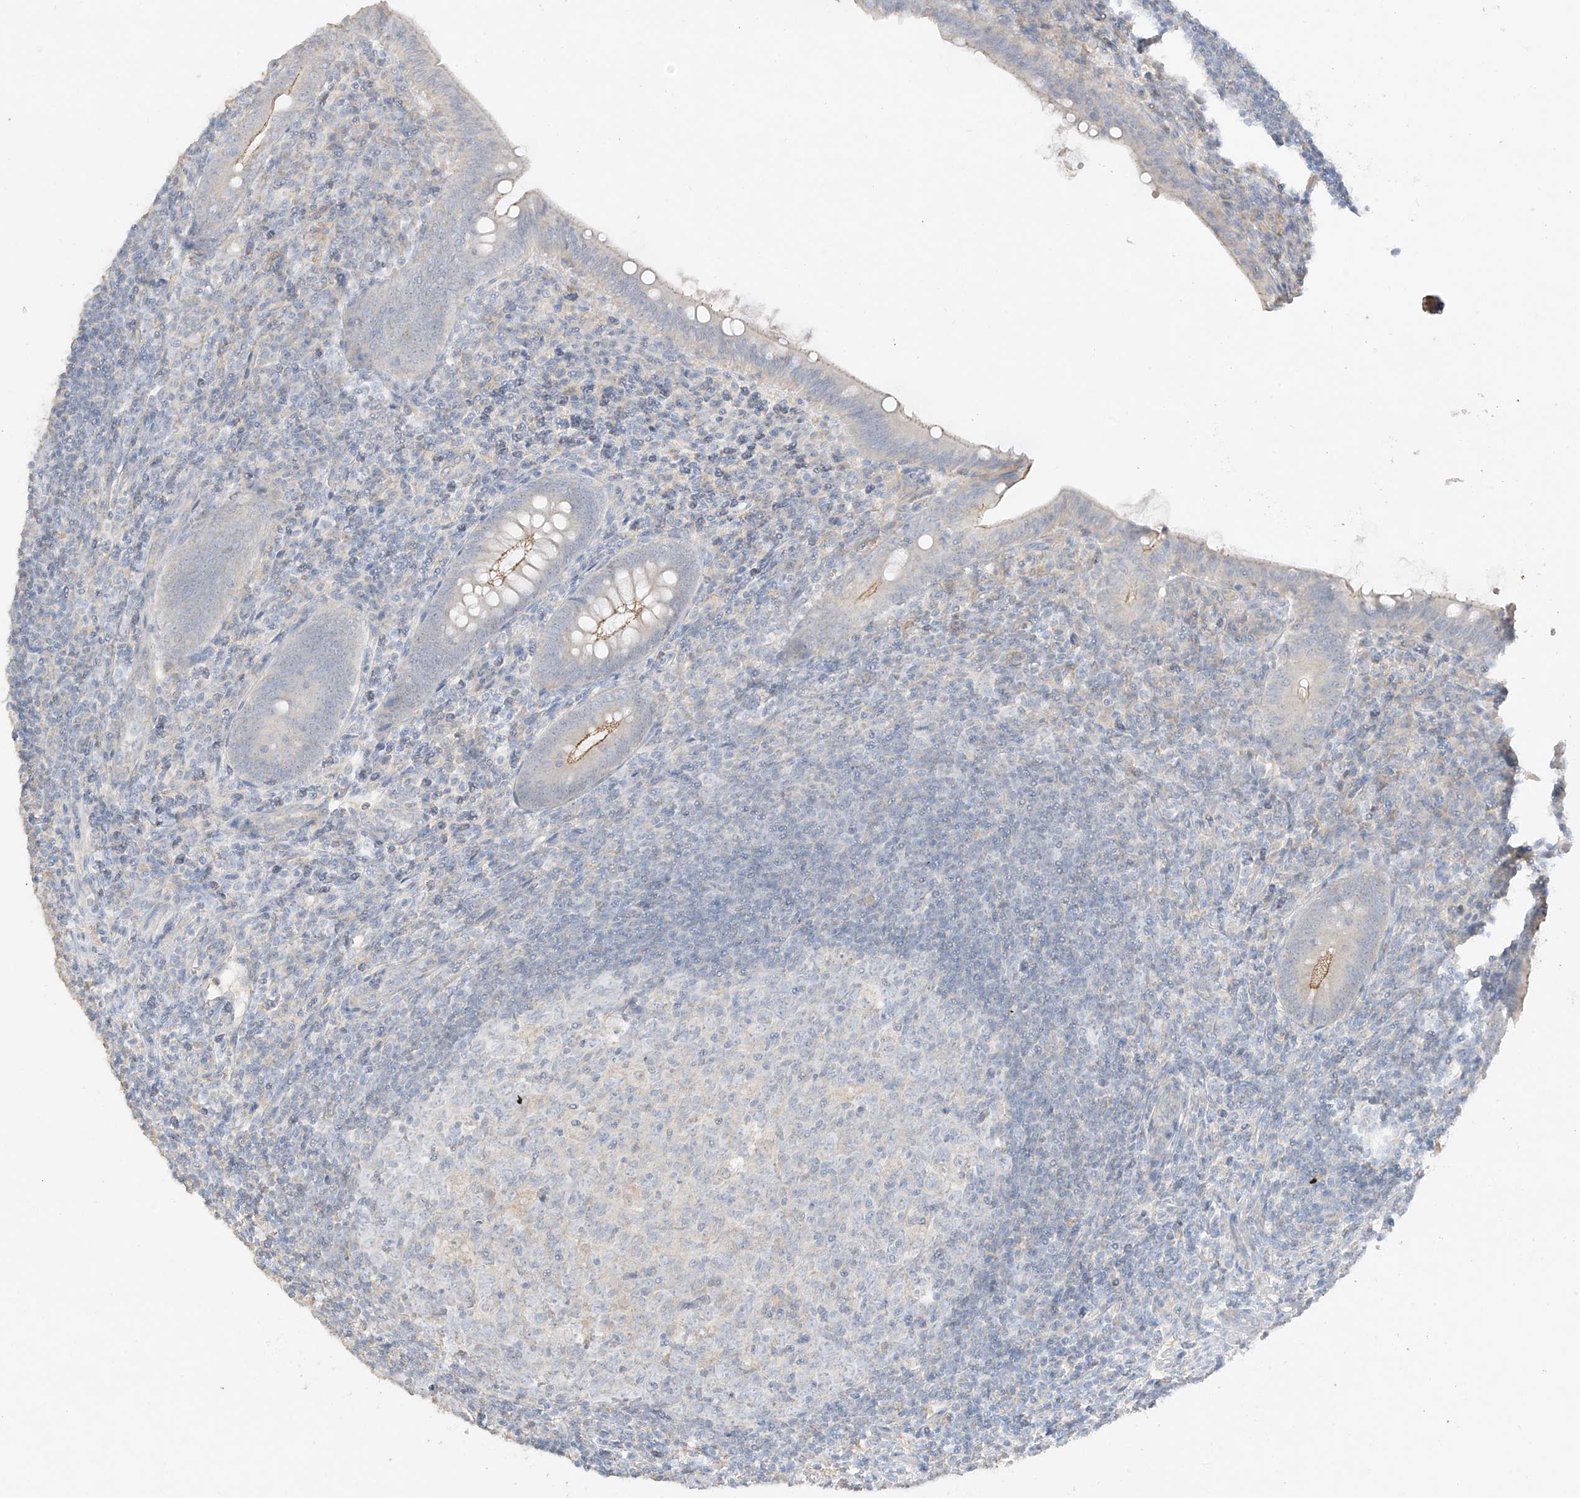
{"staining": {"intensity": "moderate", "quantity": "<25%", "location": "cytoplasmic/membranous"}, "tissue": "appendix", "cell_type": "Glandular cells", "image_type": "normal", "snomed": [{"axis": "morphology", "description": "Normal tissue, NOS"}, {"axis": "topography", "description": "Appendix"}], "caption": "Immunohistochemical staining of normal appendix shows <25% levels of moderate cytoplasmic/membranous protein expression in approximately <25% of glandular cells. (Stains: DAB in brown, nuclei in blue, Microscopy: brightfield microscopy at high magnification).", "gene": "ZBTB41", "patient": {"sex": "male", "age": 14}}